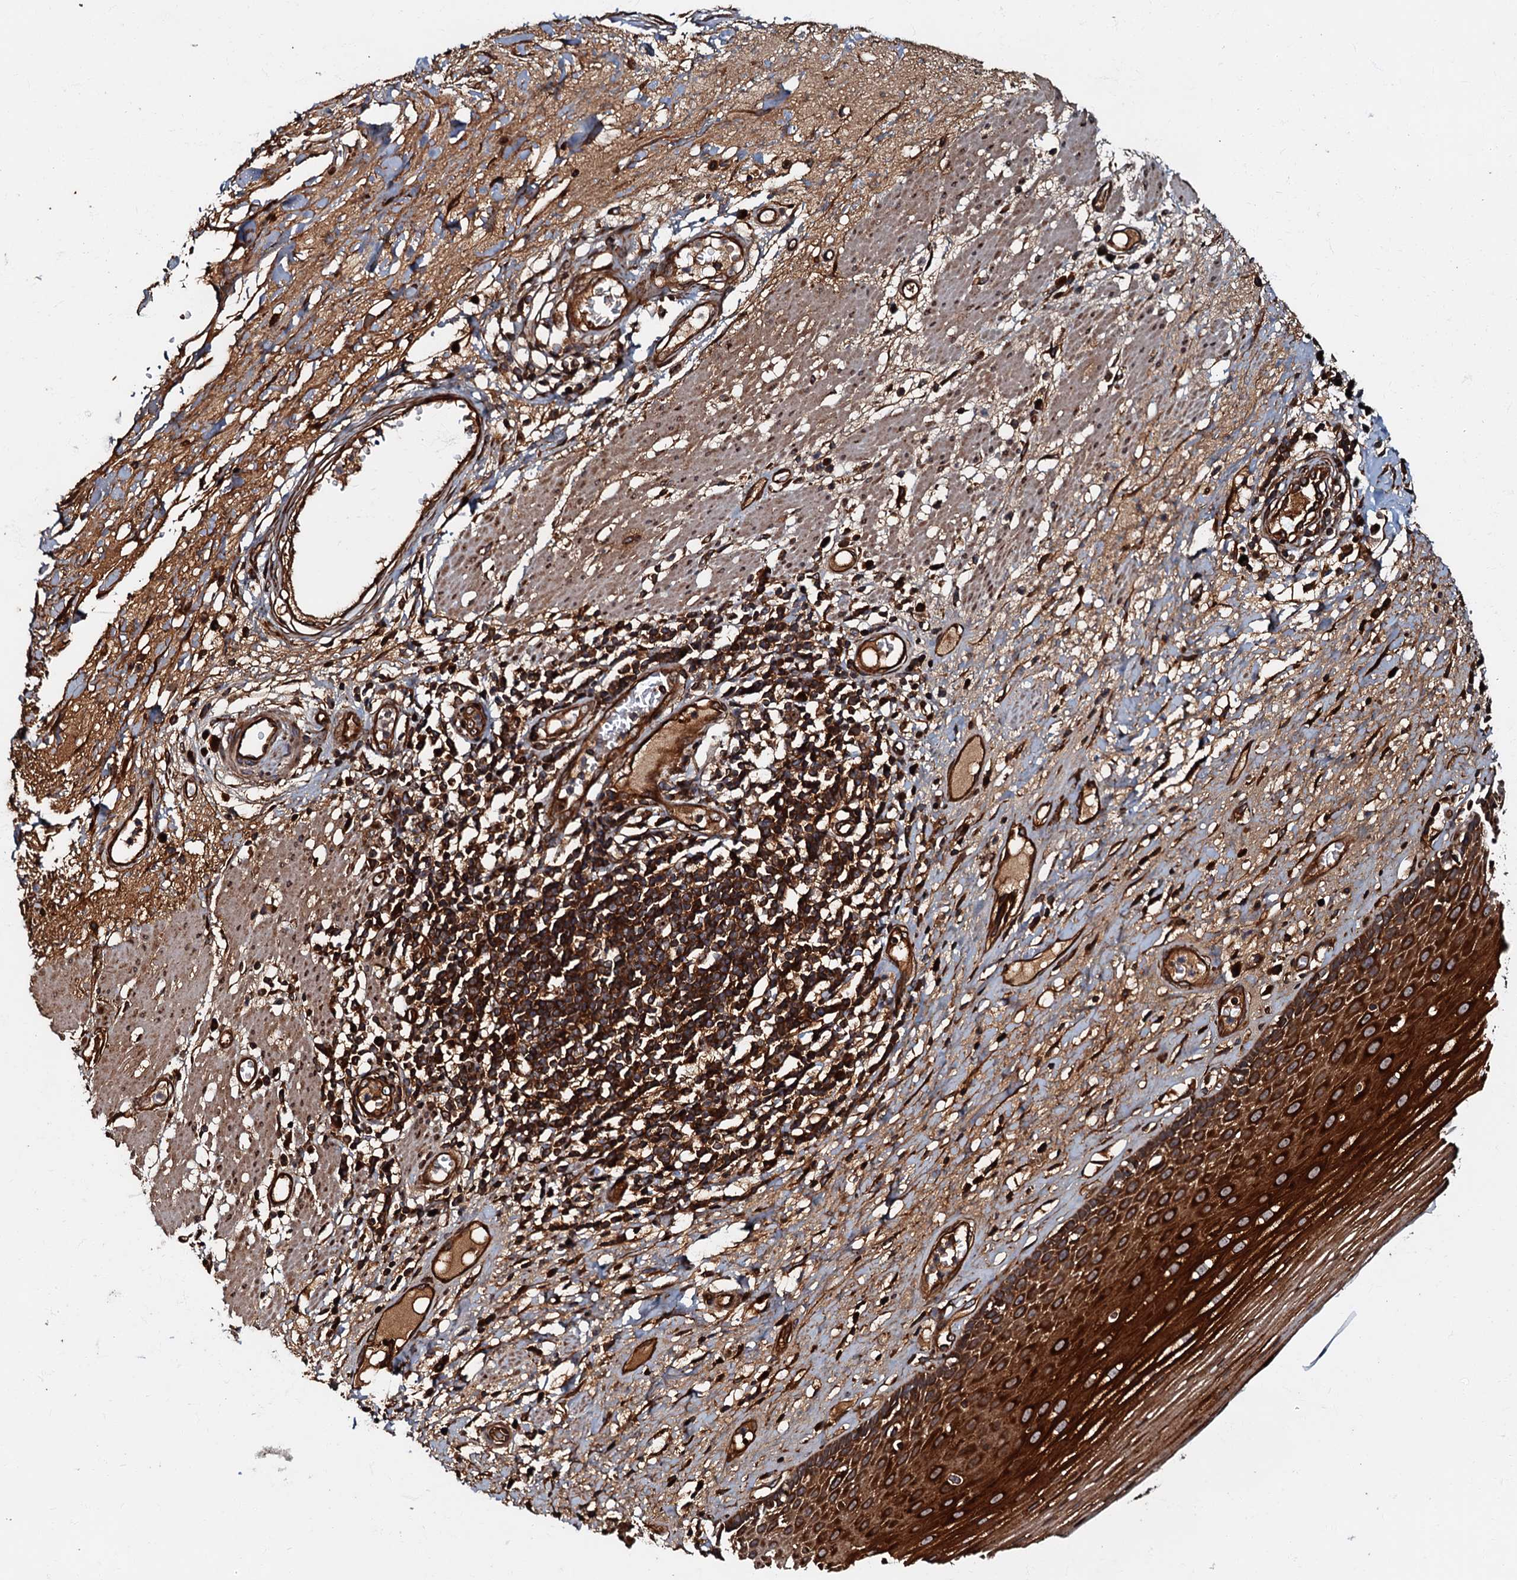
{"staining": {"intensity": "strong", "quantity": ">75%", "location": "cytoplasmic/membranous"}, "tissue": "esophagus", "cell_type": "Squamous epithelial cells", "image_type": "normal", "snomed": [{"axis": "morphology", "description": "Normal tissue, NOS"}, {"axis": "topography", "description": "Esophagus"}], "caption": "DAB (3,3'-diaminobenzidine) immunohistochemical staining of benign esophagus shows strong cytoplasmic/membranous protein positivity in approximately >75% of squamous epithelial cells. (IHC, brightfield microscopy, high magnification).", "gene": "BLOC1S6", "patient": {"sex": "male", "age": 62}}